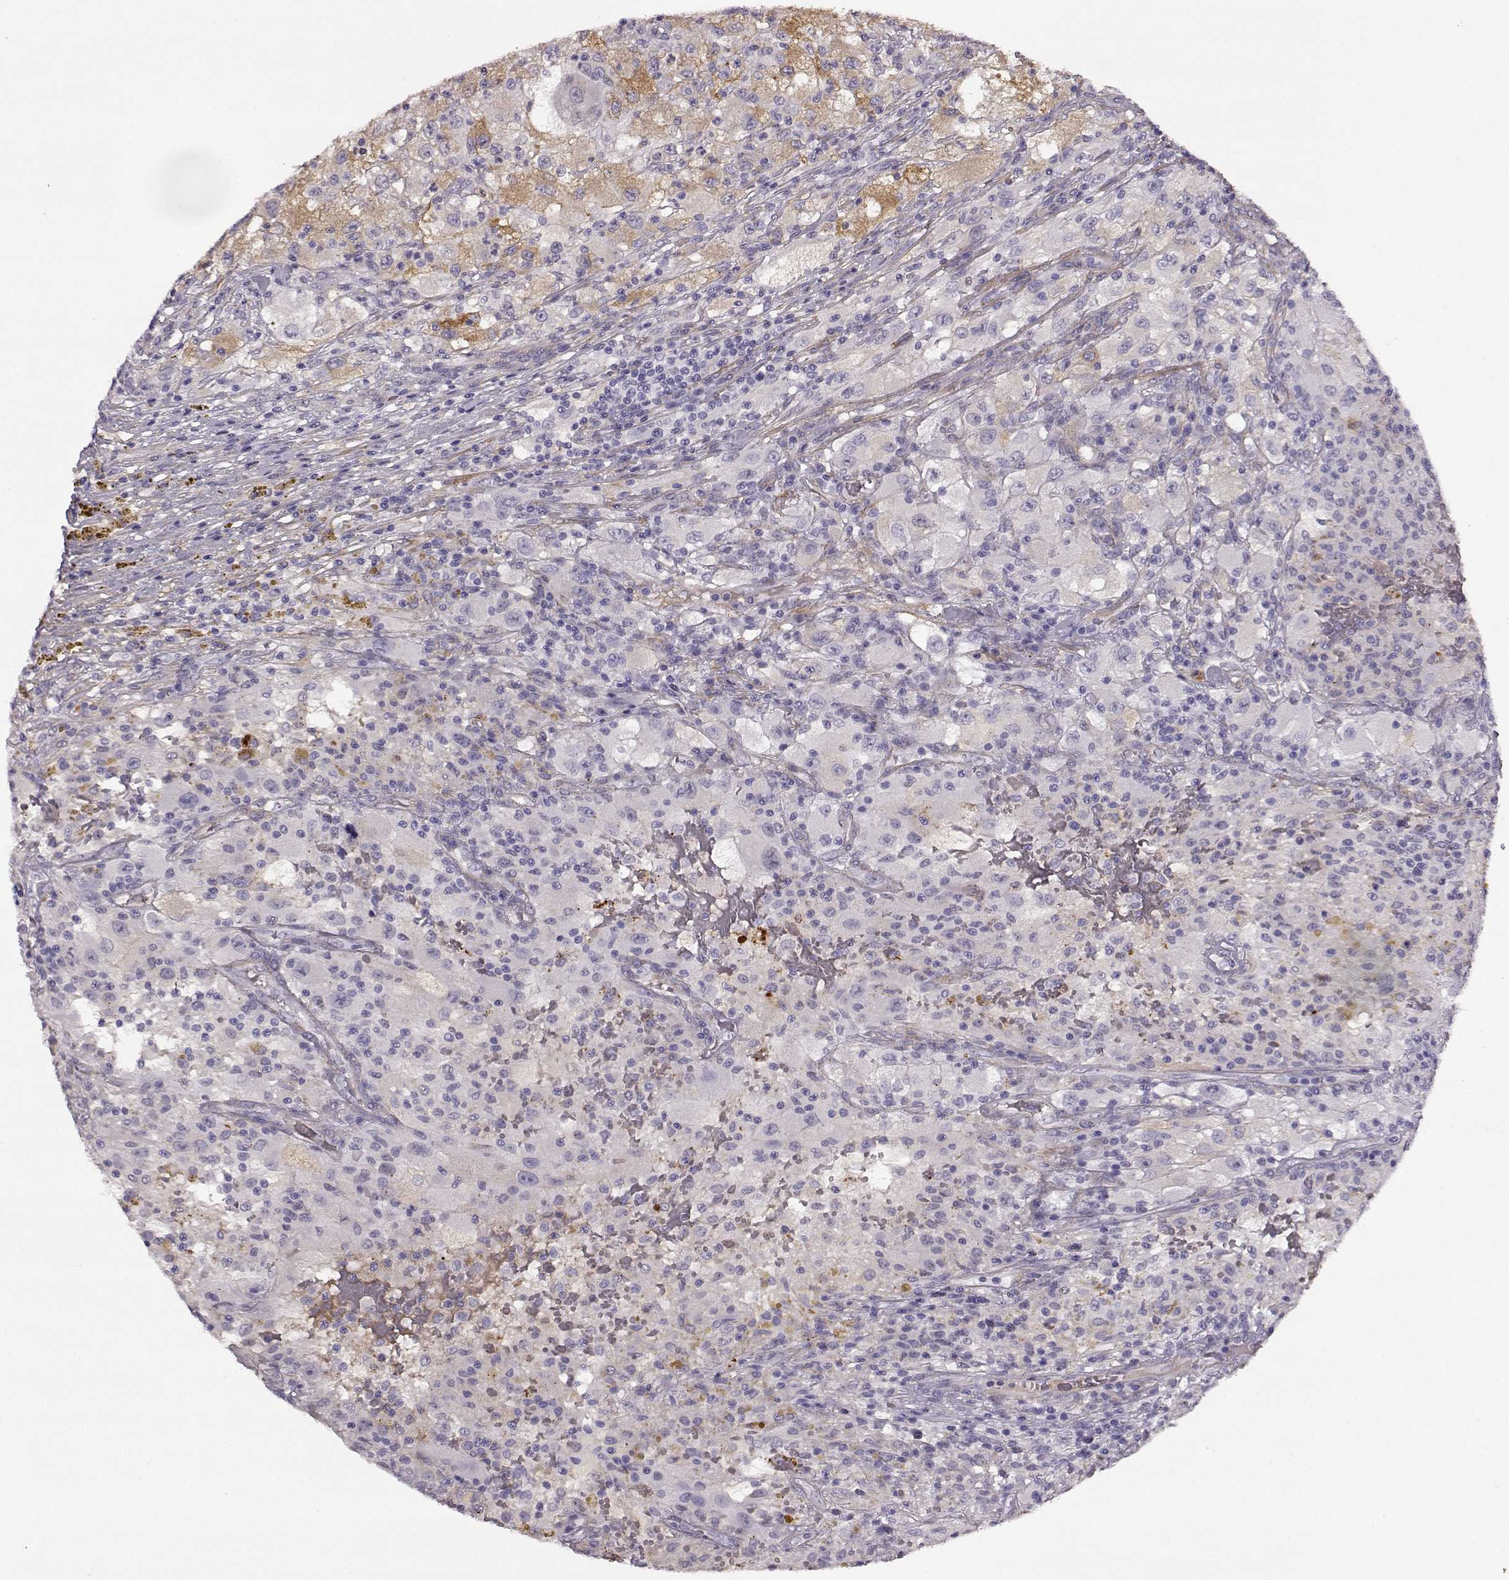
{"staining": {"intensity": "moderate", "quantity": "<25%", "location": "cytoplasmic/membranous"}, "tissue": "renal cancer", "cell_type": "Tumor cells", "image_type": "cancer", "snomed": [{"axis": "morphology", "description": "Adenocarcinoma, NOS"}, {"axis": "topography", "description": "Kidney"}], "caption": "The image reveals immunohistochemical staining of adenocarcinoma (renal). There is moderate cytoplasmic/membranous staining is present in about <25% of tumor cells.", "gene": "TRIM69", "patient": {"sex": "female", "age": 67}}